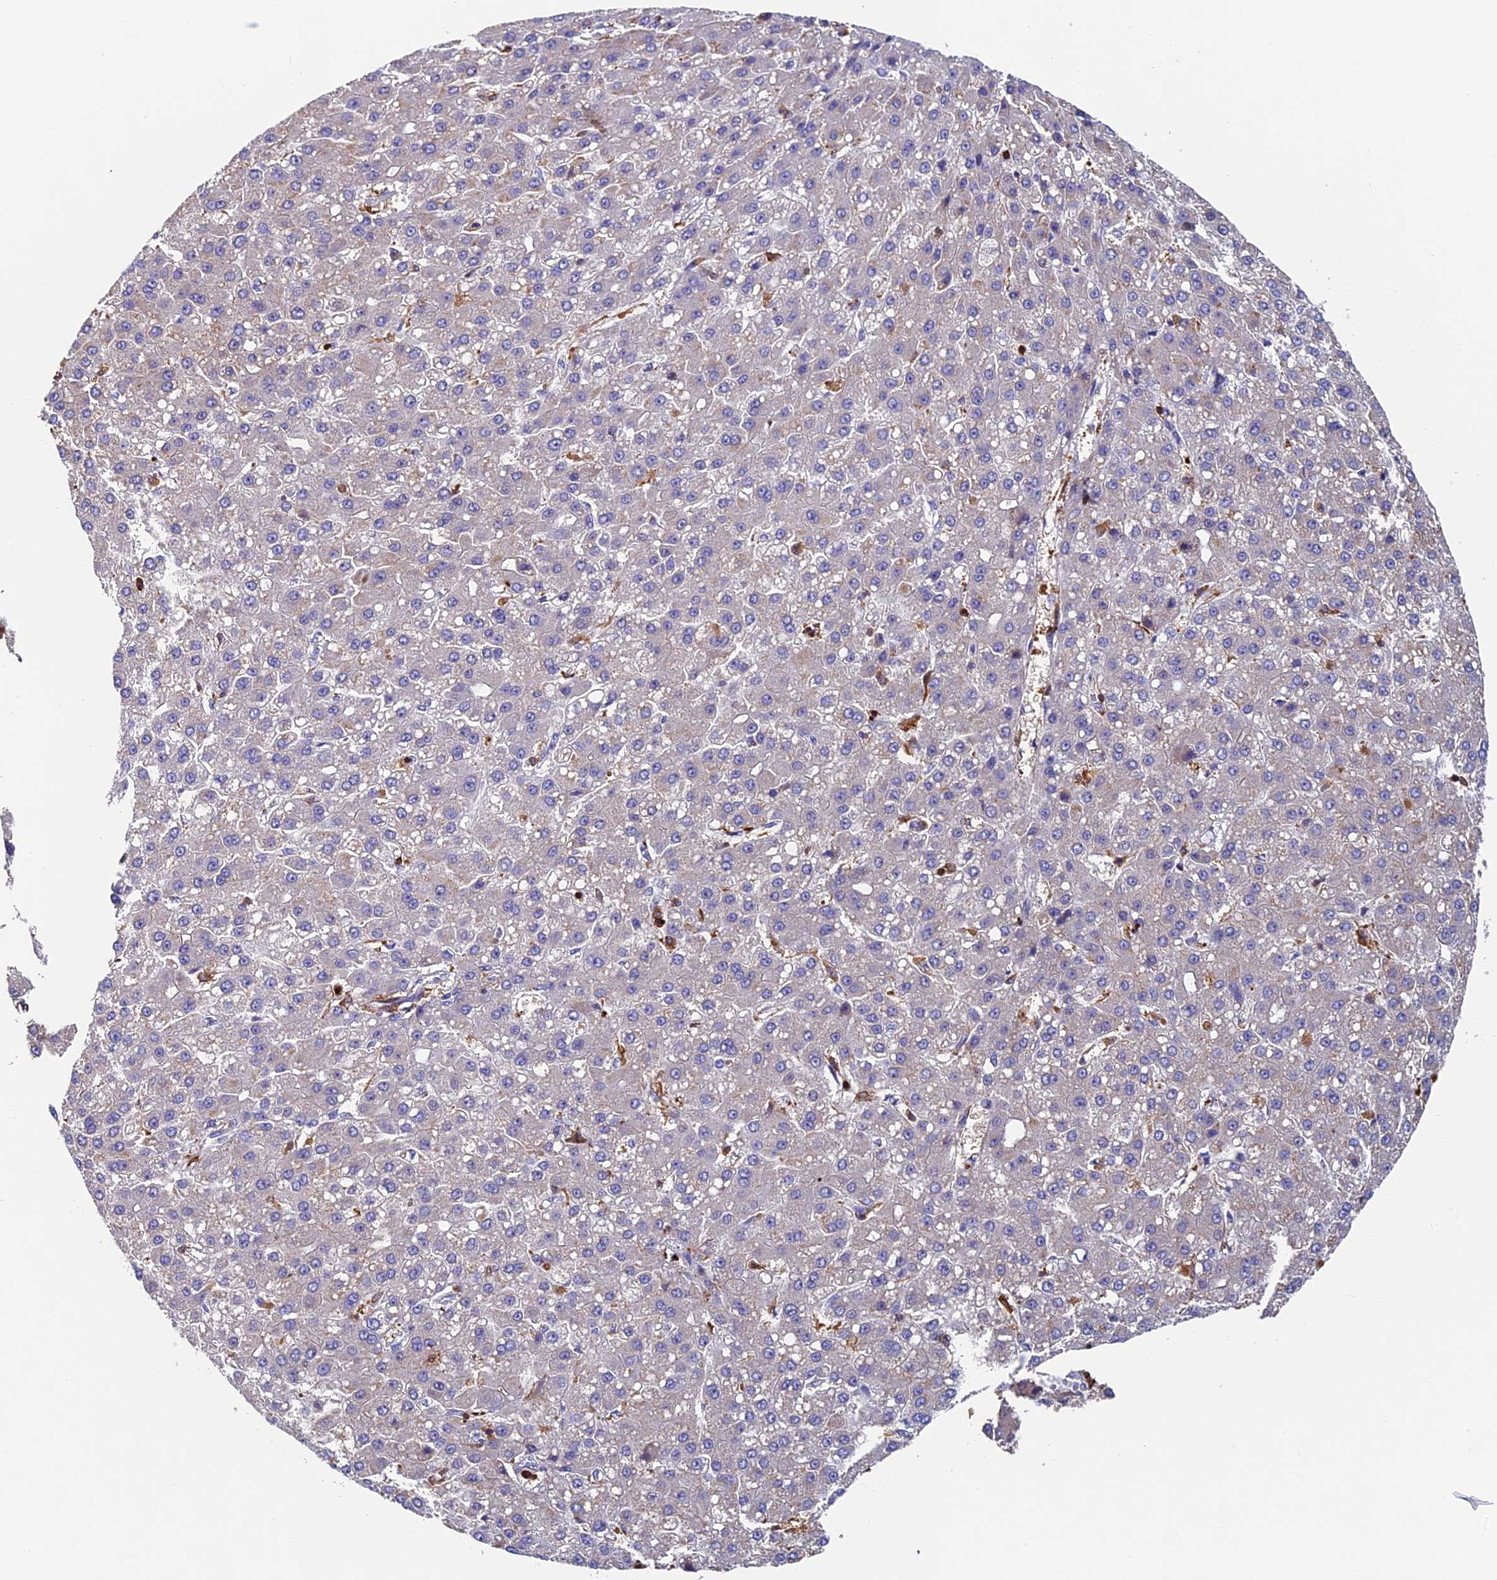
{"staining": {"intensity": "weak", "quantity": "<25%", "location": "cytoplasmic/membranous"}, "tissue": "liver cancer", "cell_type": "Tumor cells", "image_type": "cancer", "snomed": [{"axis": "morphology", "description": "Carcinoma, Hepatocellular, NOS"}, {"axis": "topography", "description": "Liver"}], "caption": "The micrograph exhibits no significant staining in tumor cells of hepatocellular carcinoma (liver). (DAB IHC visualized using brightfield microscopy, high magnification).", "gene": "ADAT1", "patient": {"sex": "male", "age": 67}}